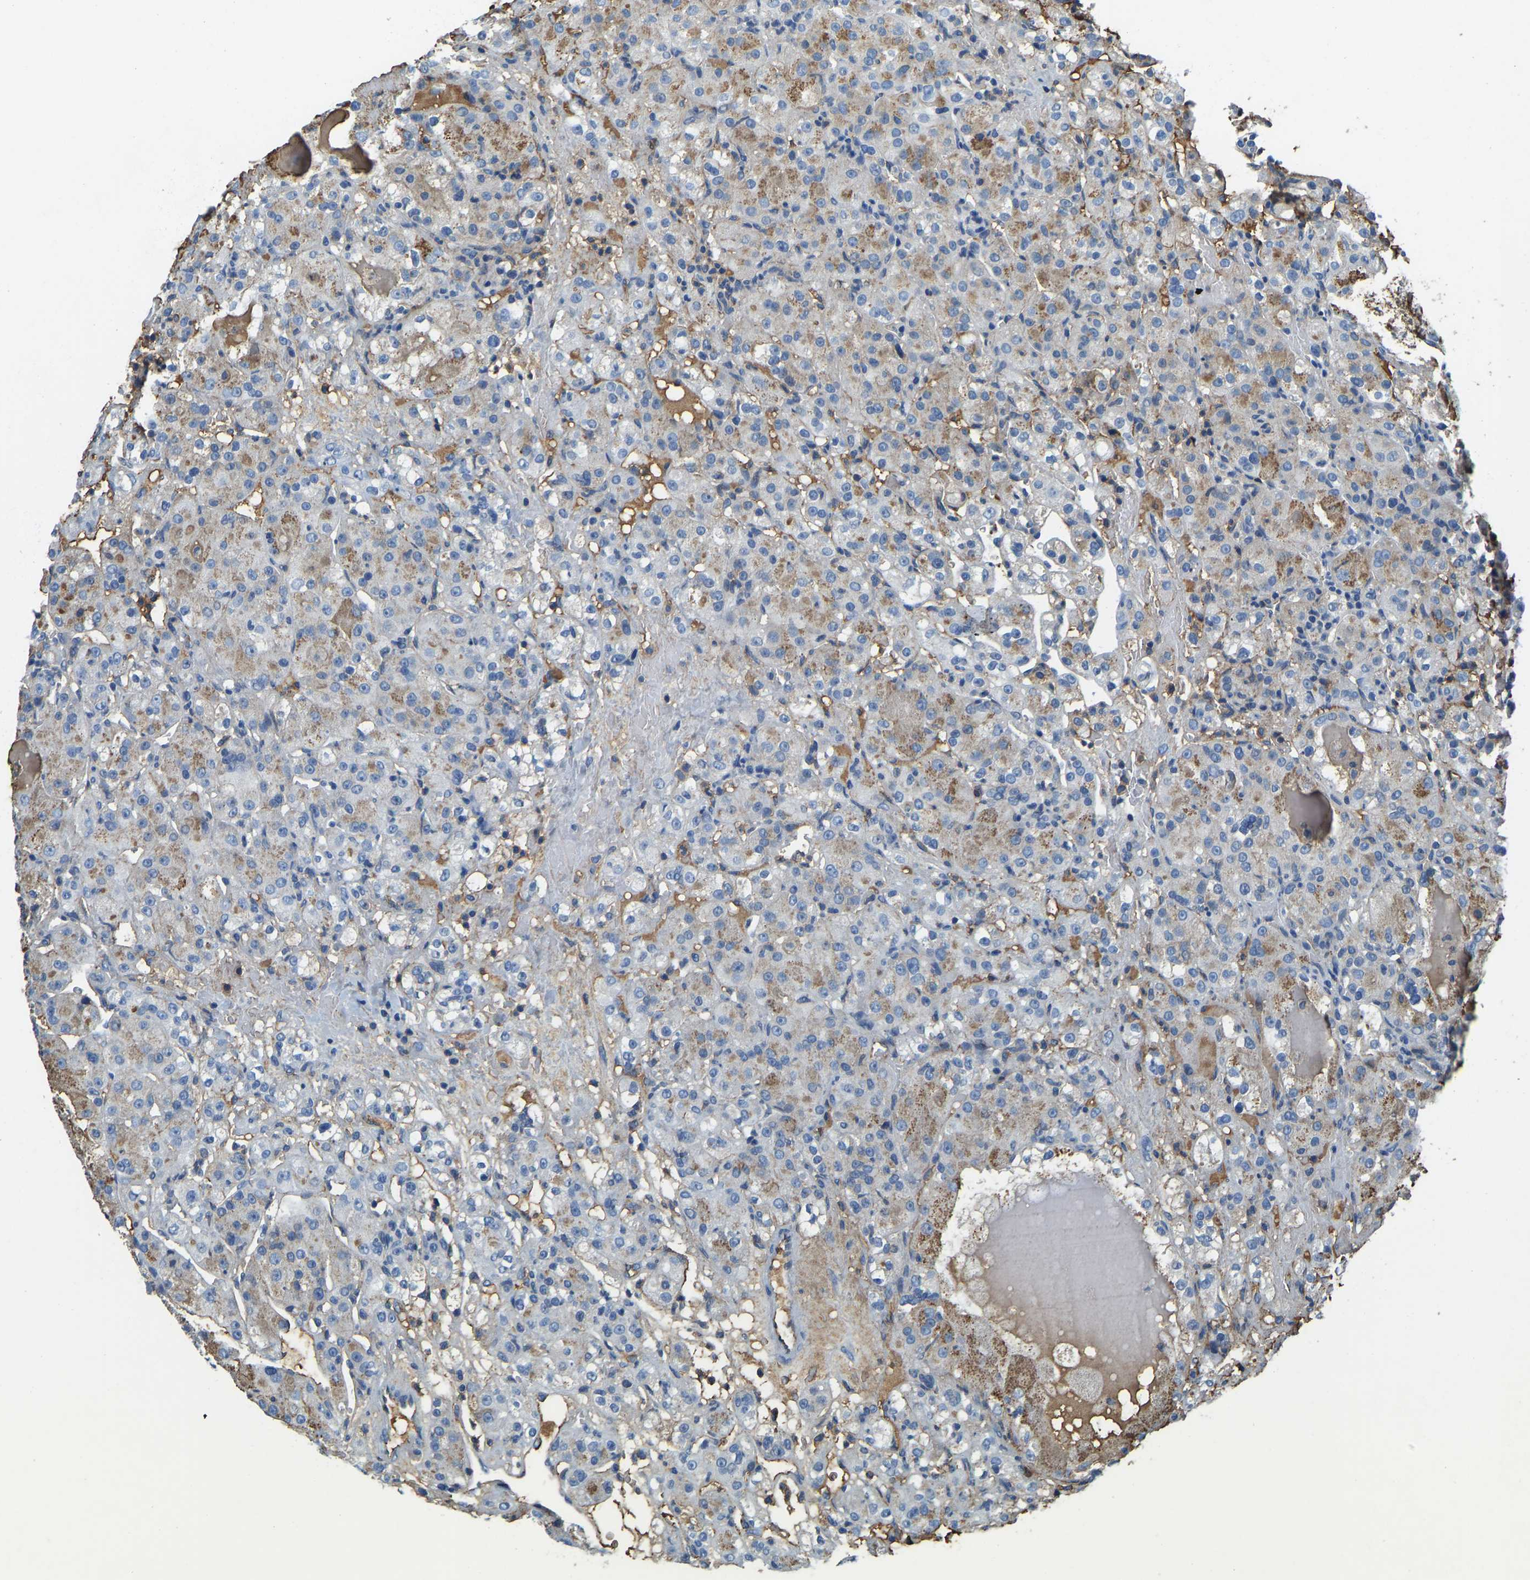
{"staining": {"intensity": "negative", "quantity": "none", "location": "none"}, "tissue": "renal cancer", "cell_type": "Tumor cells", "image_type": "cancer", "snomed": [{"axis": "morphology", "description": "Normal tissue, NOS"}, {"axis": "morphology", "description": "Adenocarcinoma, NOS"}, {"axis": "topography", "description": "Kidney"}], "caption": "Renal adenocarcinoma was stained to show a protein in brown. There is no significant expression in tumor cells. The staining was performed using DAB (3,3'-diaminobenzidine) to visualize the protein expression in brown, while the nuclei were stained in blue with hematoxylin (Magnification: 20x).", "gene": "THBS4", "patient": {"sex": "male", "age": 61}}